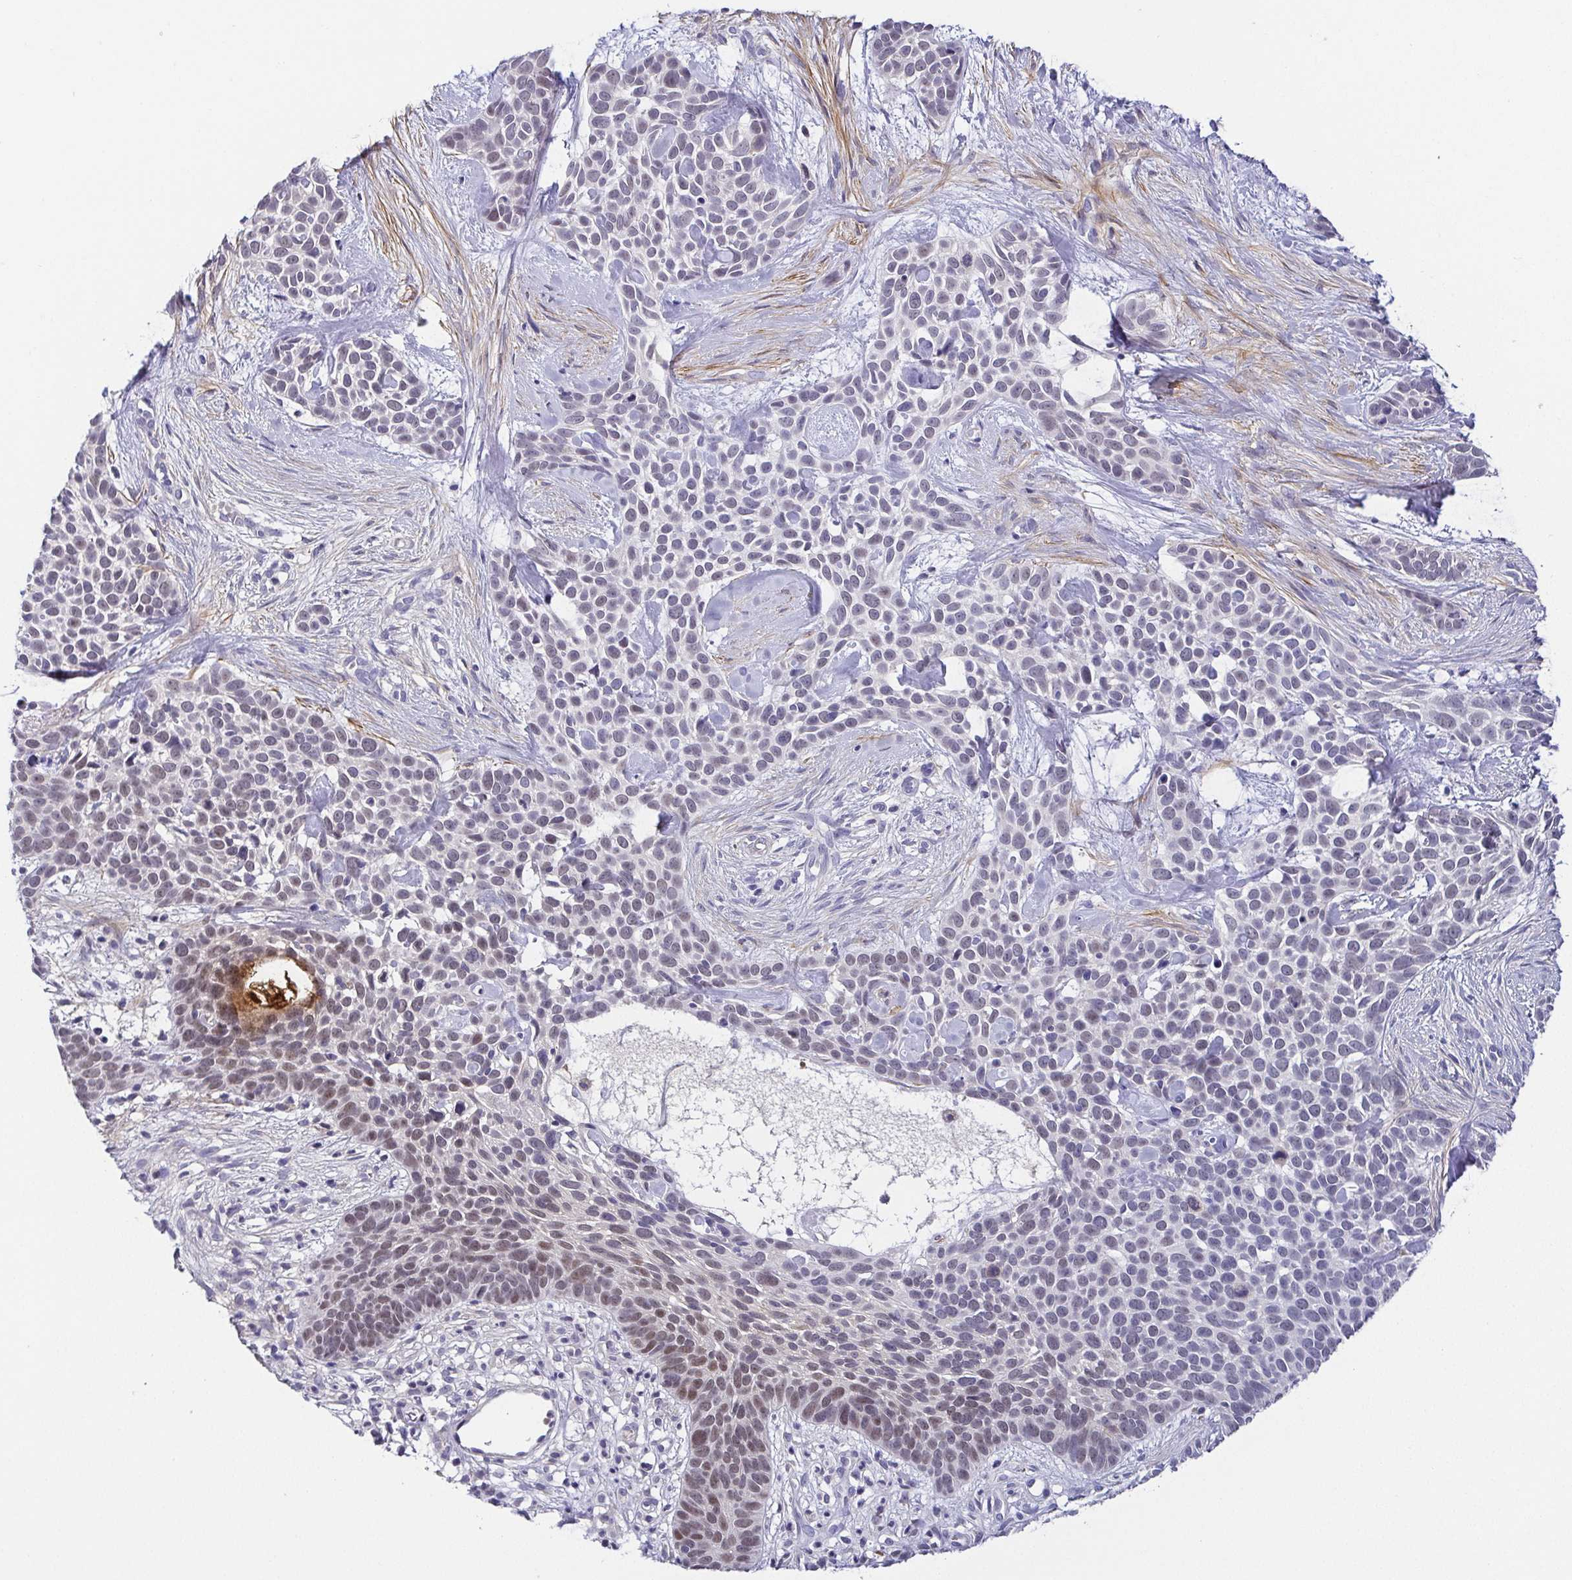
{"staining": {"intensity": "weak", "quantity": "<25%", "location": "cytoplasmic/membranous,nuclear"}, "tissue": "skin cancer", "cell_type": "Tumor cells", "image_type": "cancer", "snomed": [{"axis": "morphology", "description": "Basal cell carcinoma"}, {"axis": "topography", "description": "Skin"}], "caption": "The image exhibits no staining of tumor cells in basal cell carcinoma (skin).", "gene": "RNASE7", "patient": {"sex": "male", "age": 69}}